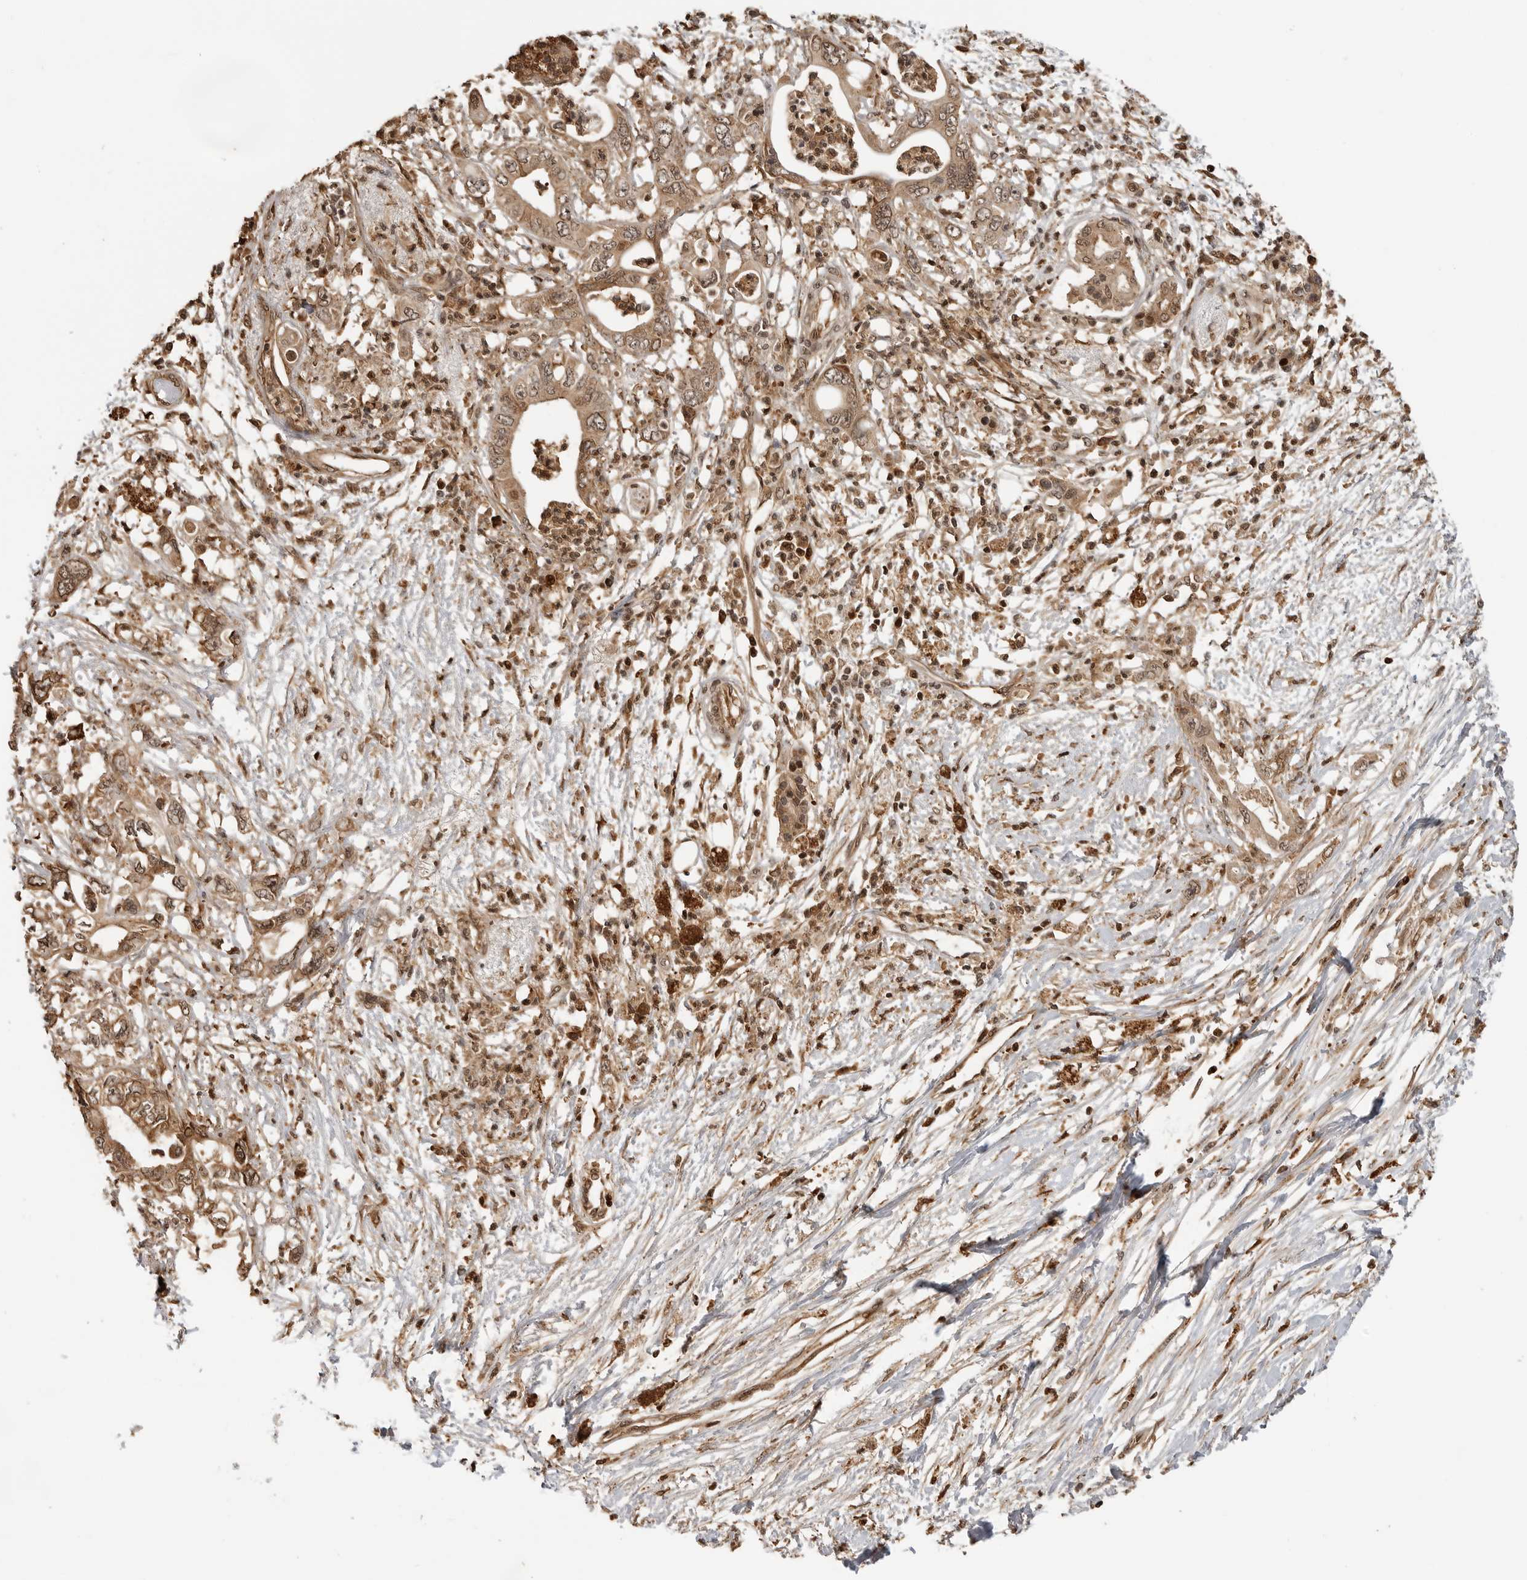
{"staining": {"intensity": "moderate", "quantity": ">75%", "location": "cytoplasmic/membranous,nuclear"}, "tissue": "pancreatic cancer", "cell_type": "Tumor cells", "image_type": "cancer", "snomed": [{"axis": "morphology", "description": "Adenocarcinoma, NOS"}, {"axis": "topography", "description": "Pancreas"}], "caption": "Pancreatic cancer stained for a protein shows moderate cytoplasmic/membranous and nuclear positivity in tumor cells.", "gene": "BMP2K", "patient": {"sex": "male", "age": 66}}